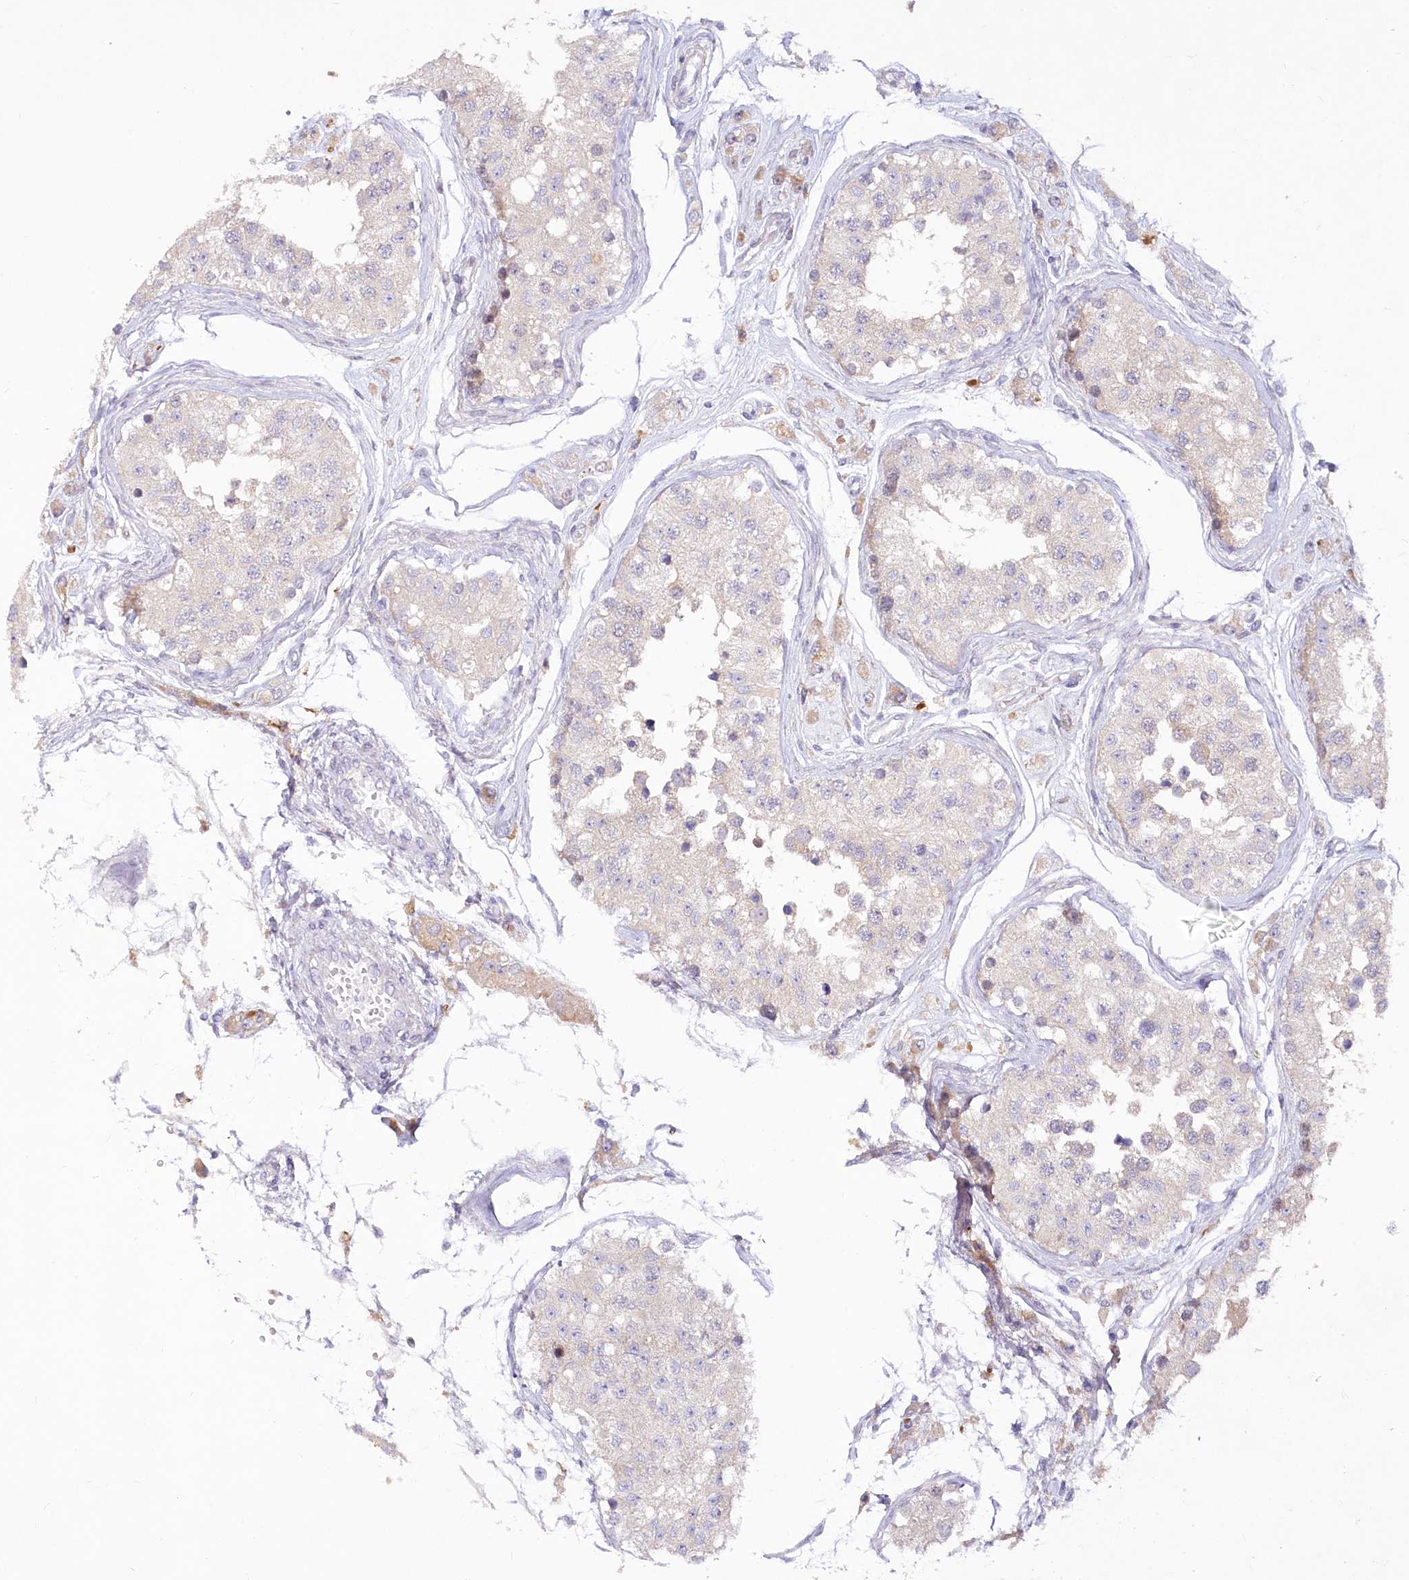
{"staining": {"intensity": "weak", "quantity": "25%-75%", "location": "cytoplasmic/membranous"}, "tissue": "testis", "cell_type": "Cells in seminiferous ducts", "image_type": "normal", "snomed": [{"axis": "morphology", "description": "Normal tissue, NOS"}, {"axis": "morphology", "description": "Adenocarcinoma, metastatic, NOS"}, {"axis": "topography", "description": "Testis"}], "caption": "Immunohistochemical staining of unremarkable human testis exhibits 25%-75% levels of weak cytoplasmic/membranous protein positivity in about 25%-75% of cells in seminiferous ducts.", "gene": "EFHC2", "patient": {"sex": "male", "age": 26}}